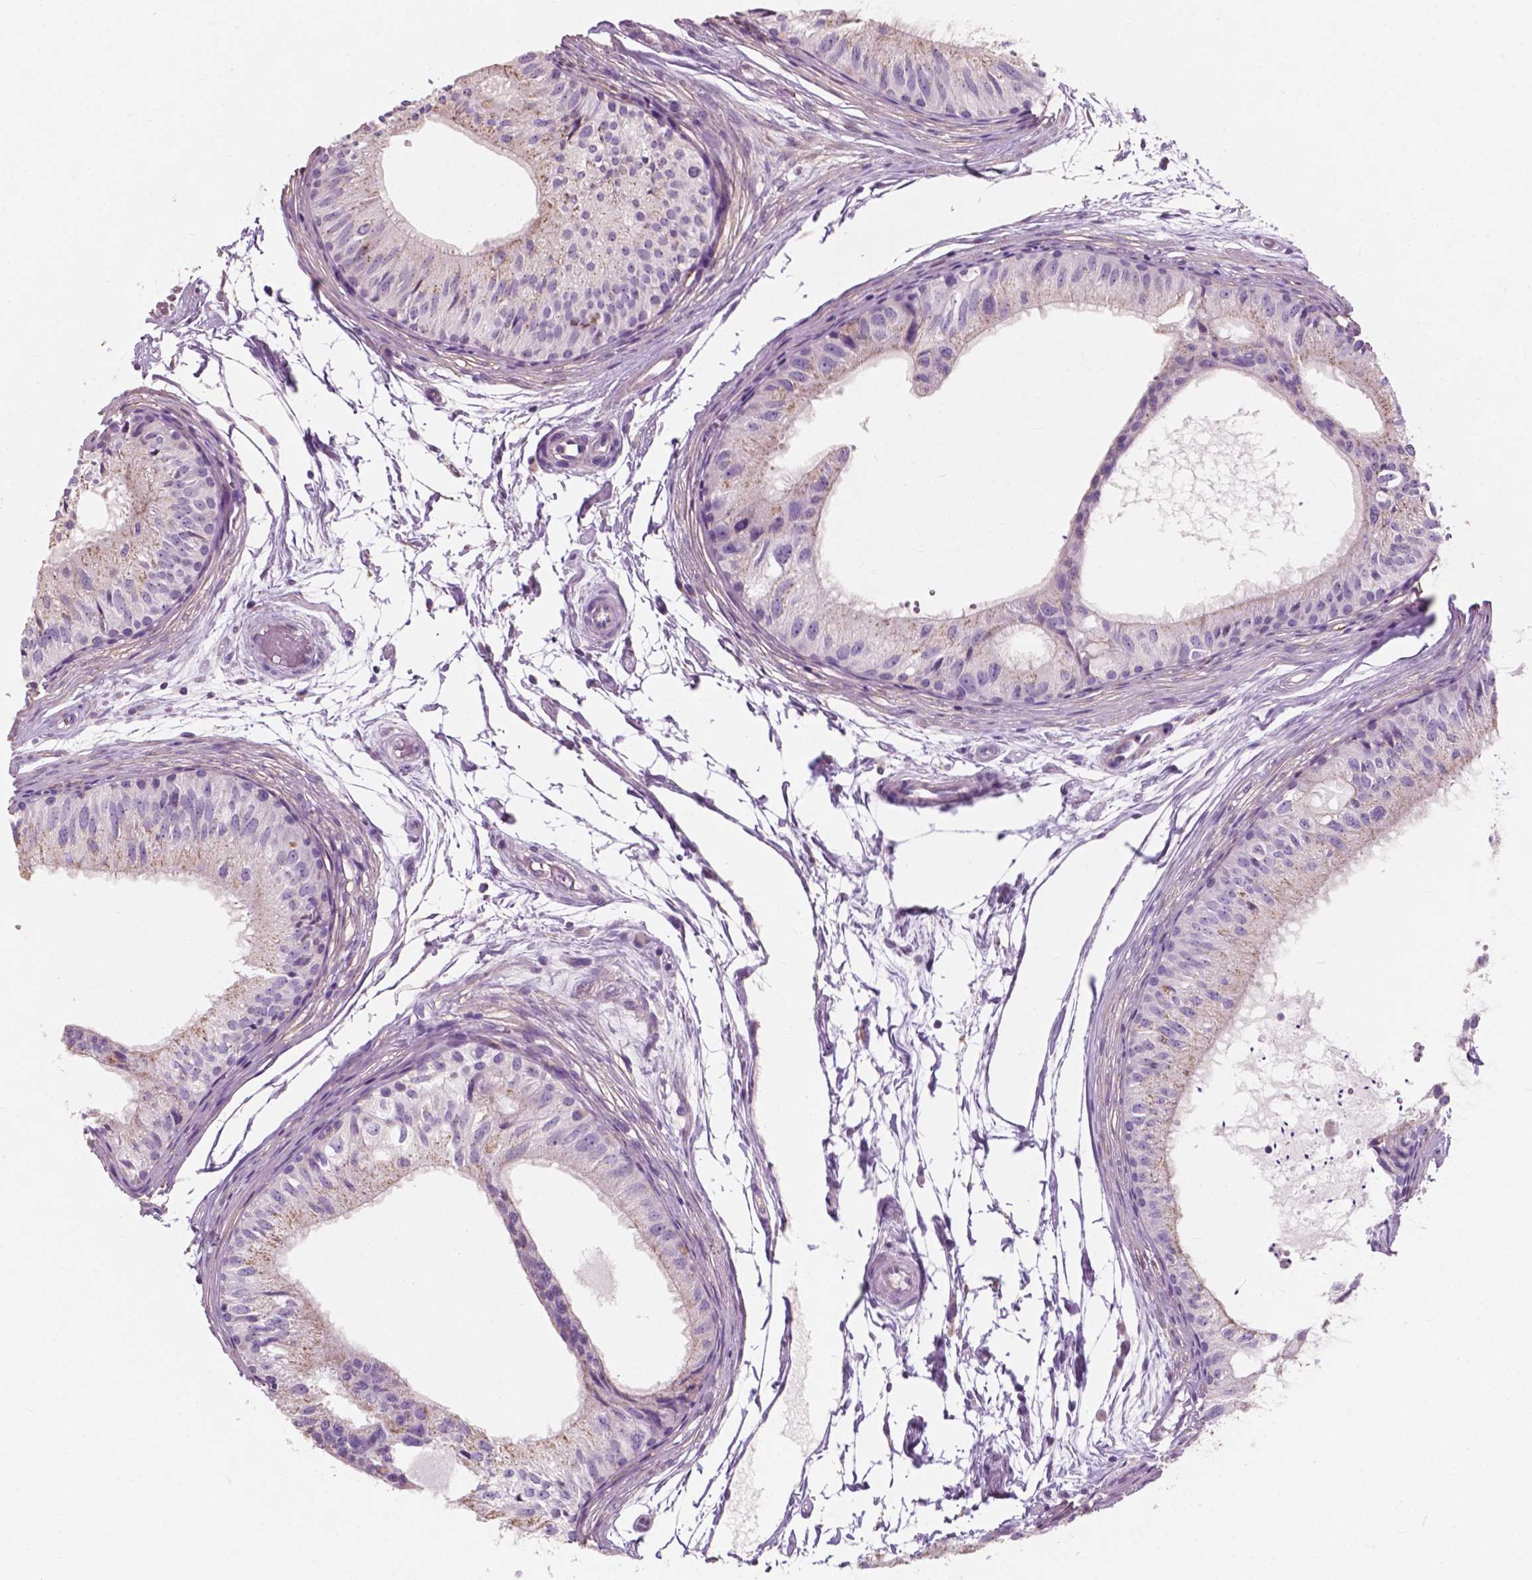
{"staining": {"intensity": "weak", "quantity": "<25%", "location": "cytoplasmic/membranous"}, "tissue": "epididymis", "cell_type": "Glandular cells", "image_type": "normal", "snomed": [{"axis": "morphology", "description": "Normal tissue, NOS"}, {"axis": "topography", "description": "Epididymis"}], "caption": "IHC micrograph of benign epididymis: epididymis stained with DAB (3,3'-diaminobenzidine) displays no significant protein positivity in glandular cells.", "gene": "AWAT1", "patient": {"sex": "male", "age": 25}}